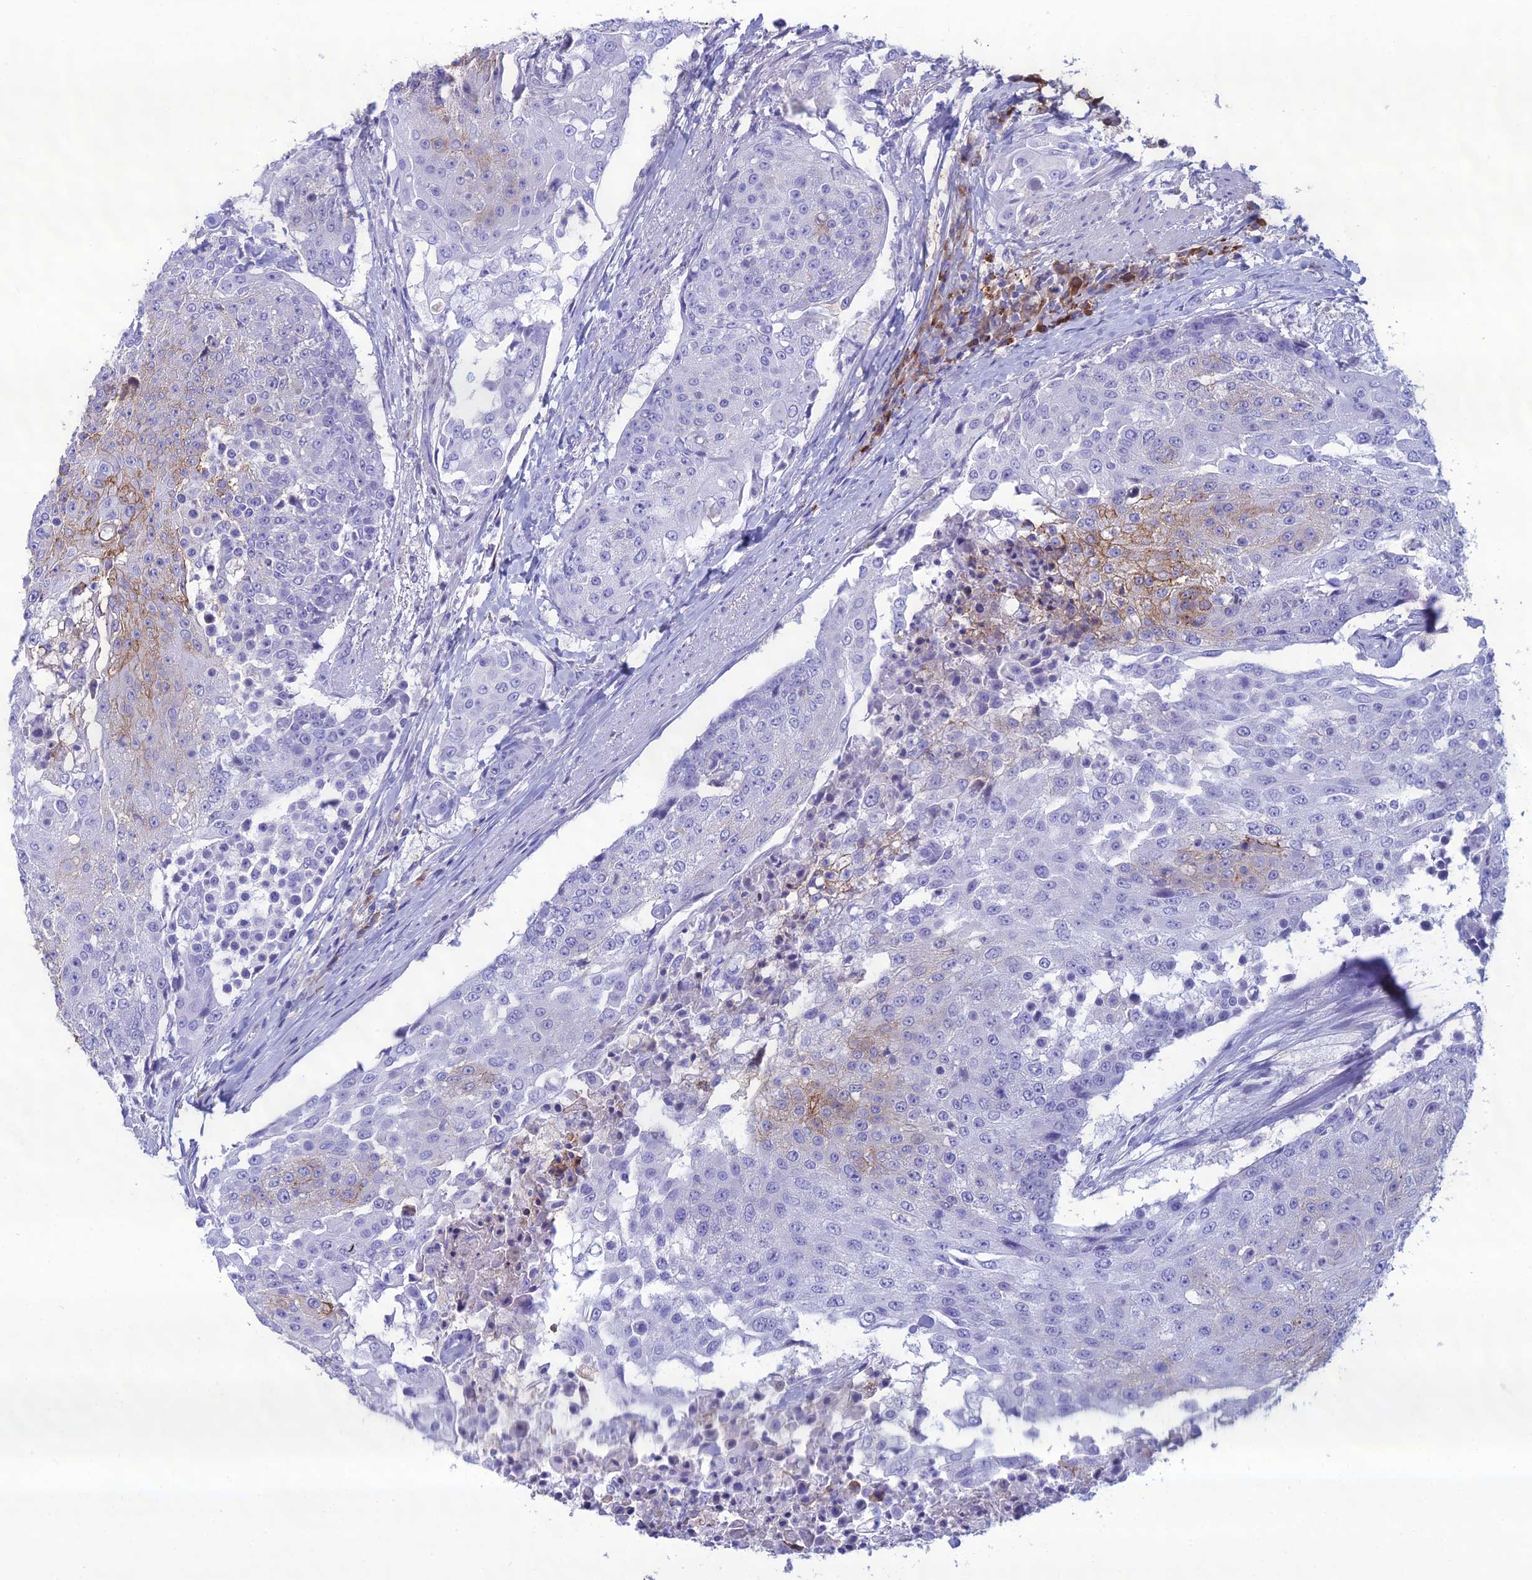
{"staining": {"intensity": "weak", "quantity": "<25%", "location": "cytoplasmic/membranous"}, "tissue": "urothelial cancer", "cell_type": "Tumor cells", "image_type": "cancer", "snomed": [{"axis": "morphology", "description": "Urothelial carcinoma, High grade"}, {"axis": "topography", "description": "Urinary bladder"}], "caption": "An image of human high-grade urothelial carcinoma is negative for staining in tumor cells.", "gene": "CRB2", "patient": {"sex": "female", "age": 63}}